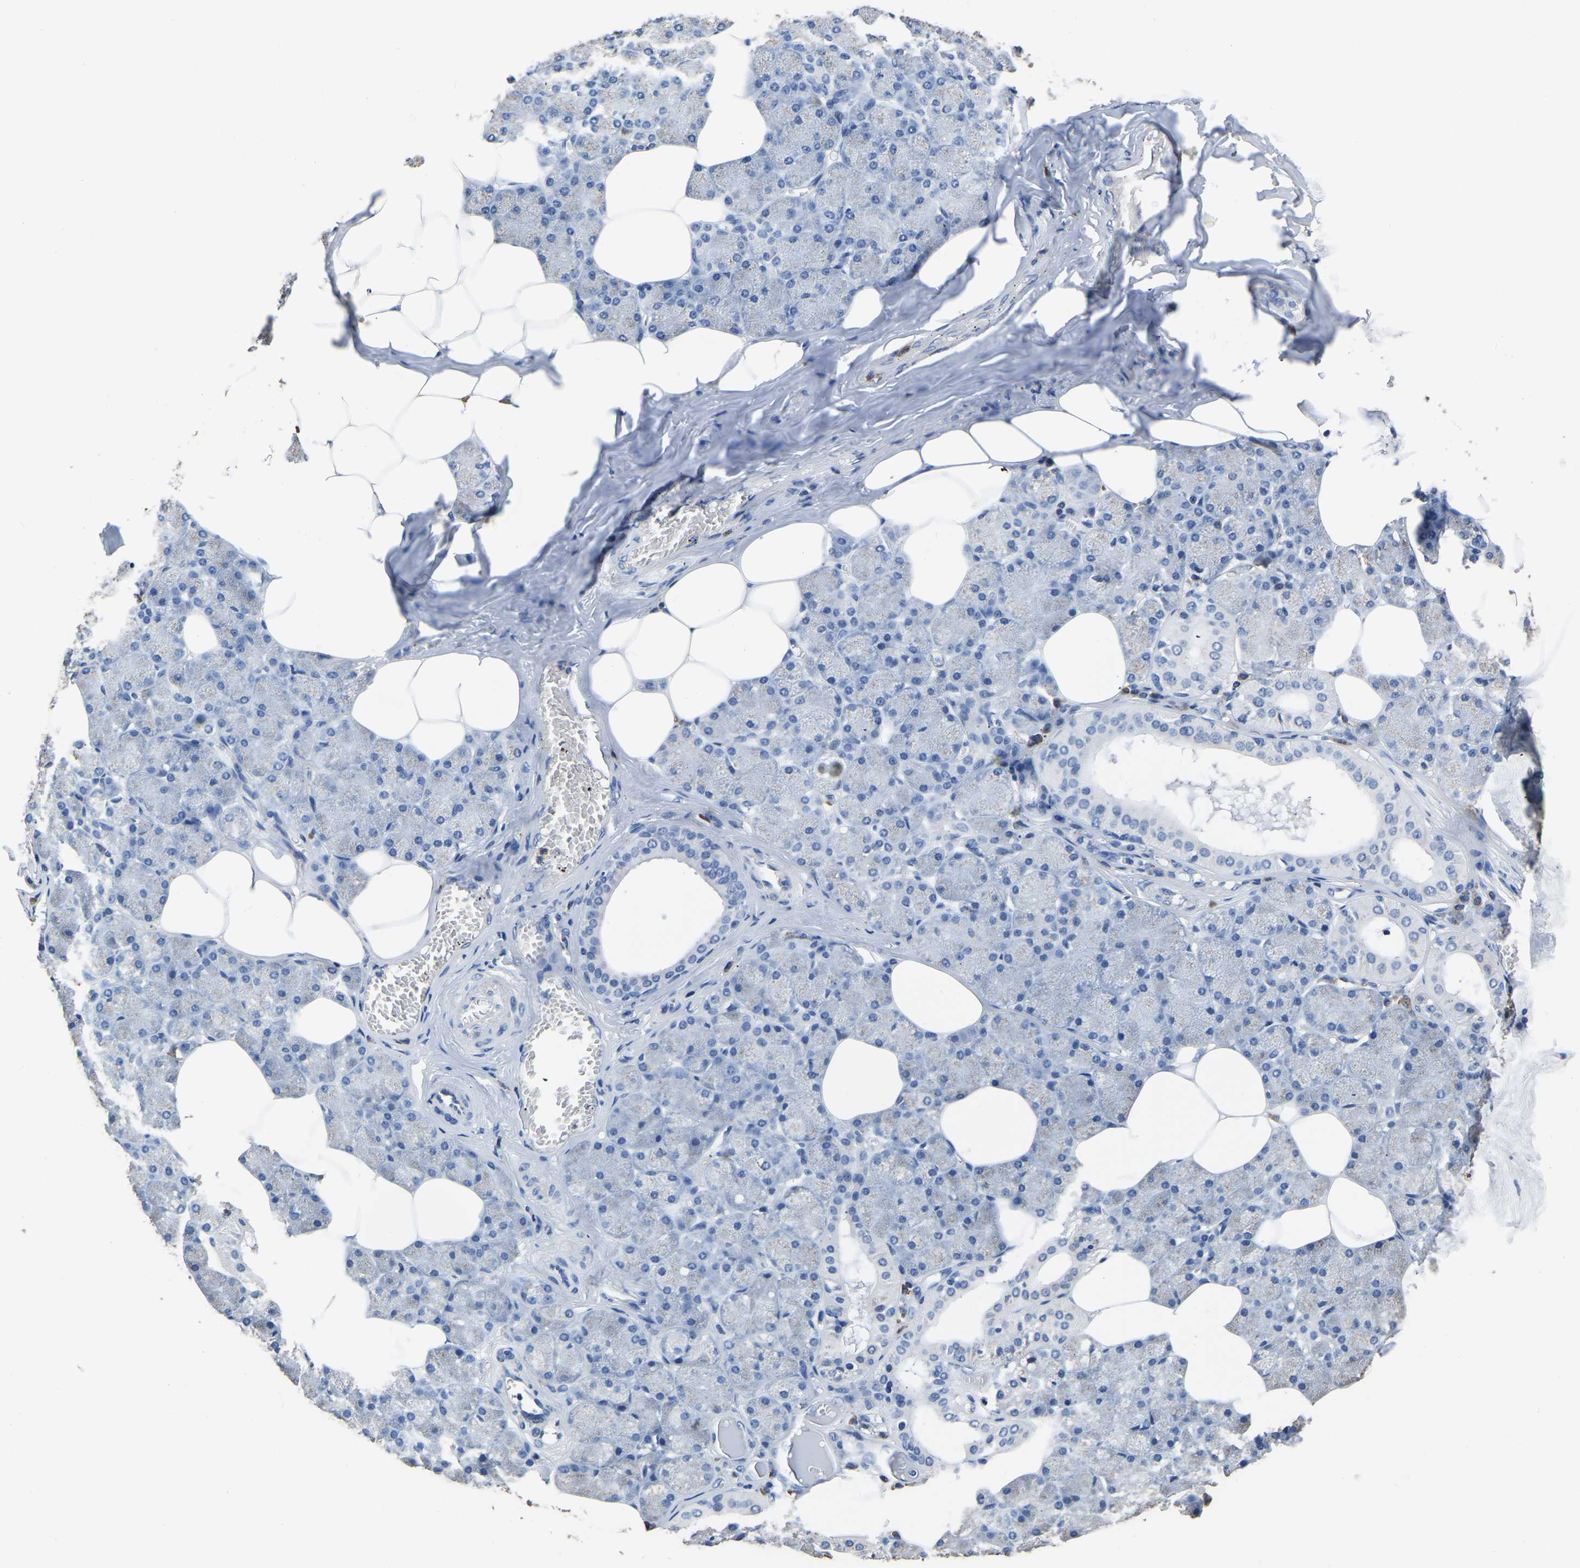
{"staining": {"intensity": "negative", "quantity": "none", "location": "none"}, "tissue": "salivary gland", "cell_type": "Glandular cells", "image_type": "normal", "snomed": [{"axis": "morphology", "description": "Normal tissue, NOS"}, {"axis": "topography", "description": "Salivary gland"}], "caption": "An immunohistochemistry (IHC) photomicrograph of normal salivary gland is shown. There is no staining in glandular cells of salivary gland.", "gene": "PDLIM7", "patient": {"sex": "male", "age": 62}}